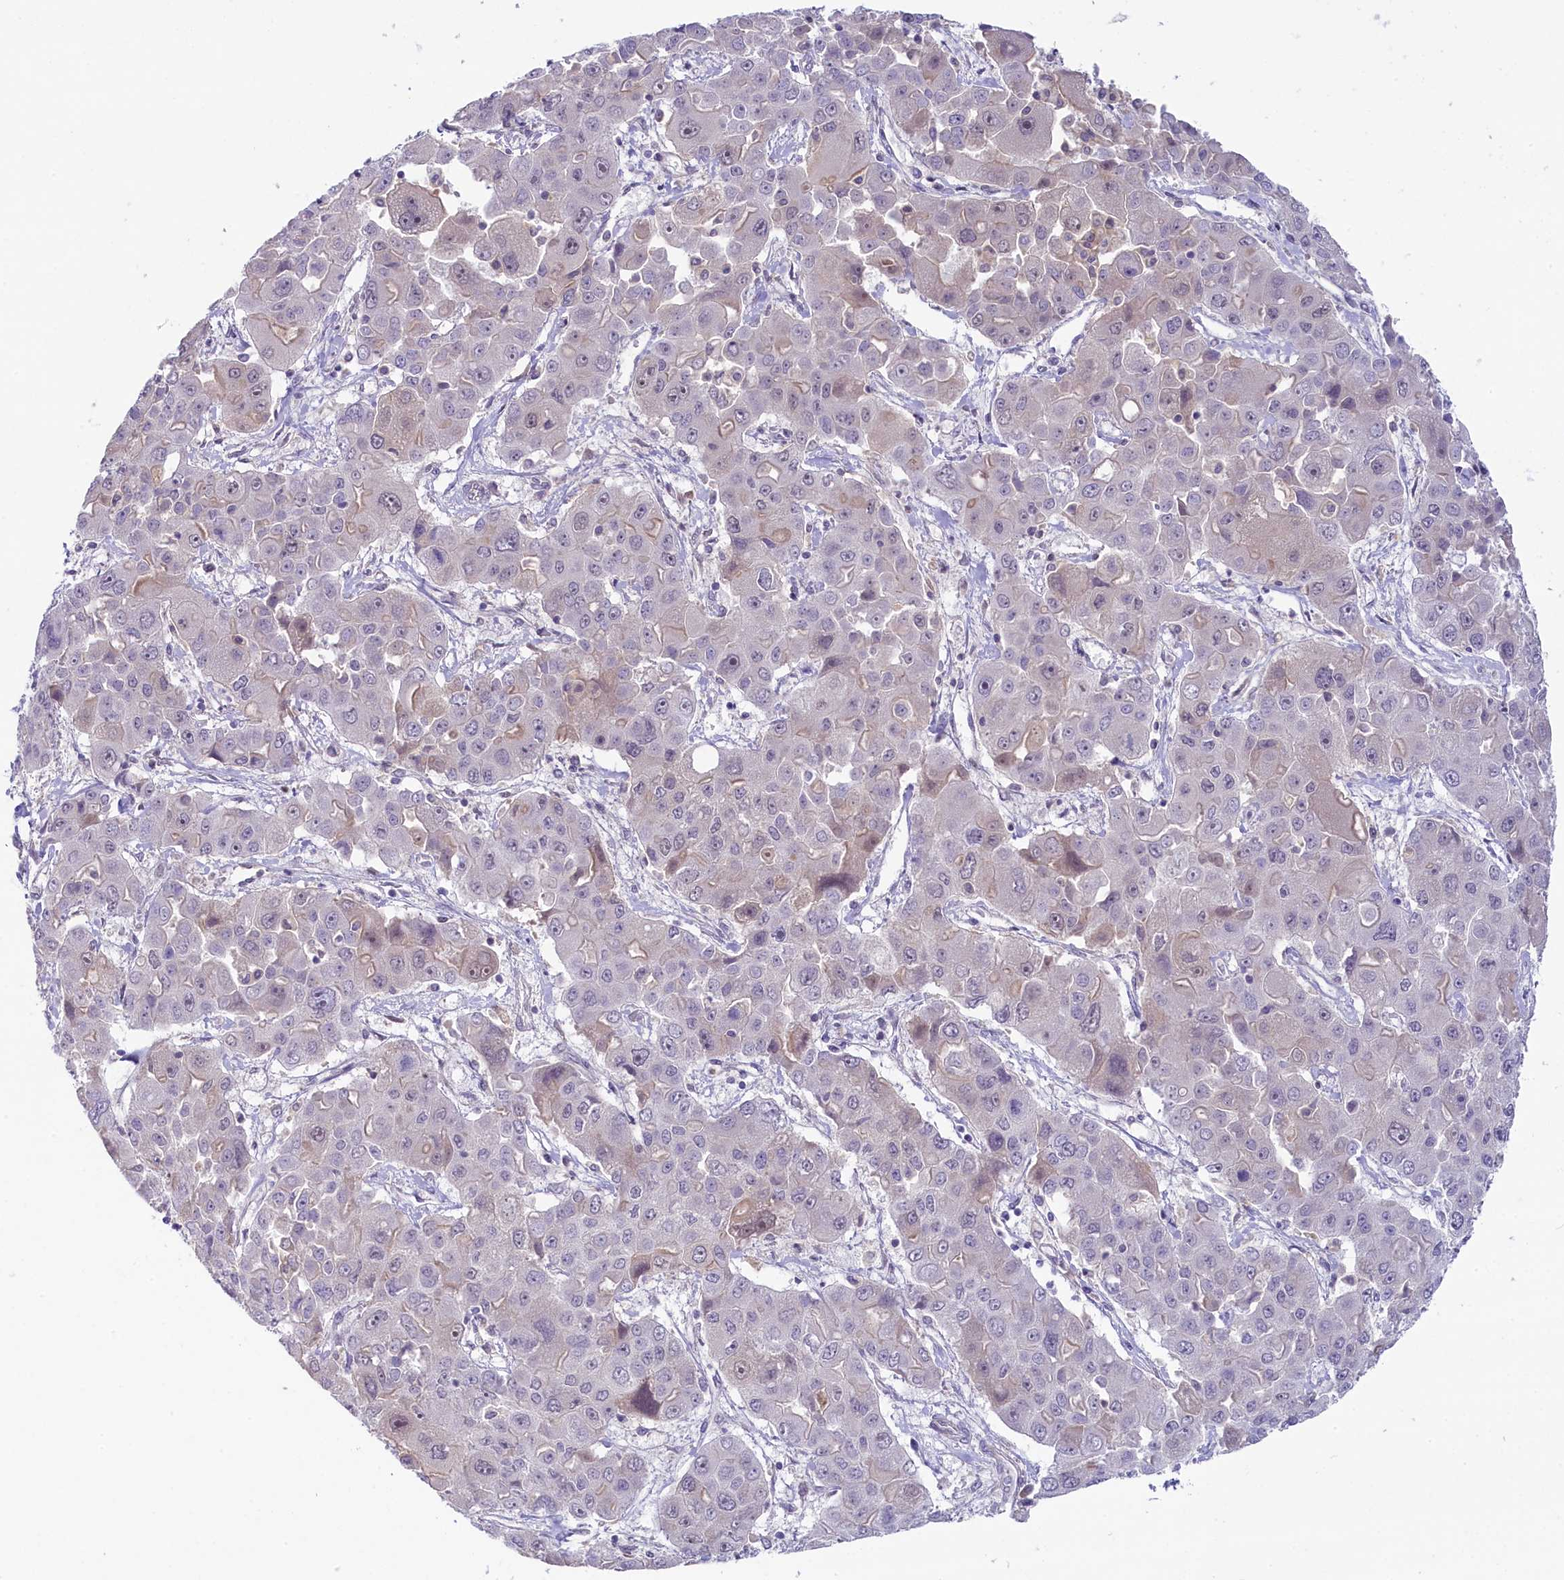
{"staining": {"intensity": "negative", "quantity": "none", "location": "none"}, "tissue": "liver cancer", "cell_type": "Tumor cells", "image_type": "cancer", "snomed": [{"axis": "morphology", "description": "Cholangiocarcinoma"}, {"axis": "topography", "description": "Liver"}], "caption": "Cholangiocarcinoma (liver) was stained to show a protein in brown. There is no significant positivity in tumor cells.", "gene": "CRAMP1", "patient": {"sex": "male", "age": 67}}